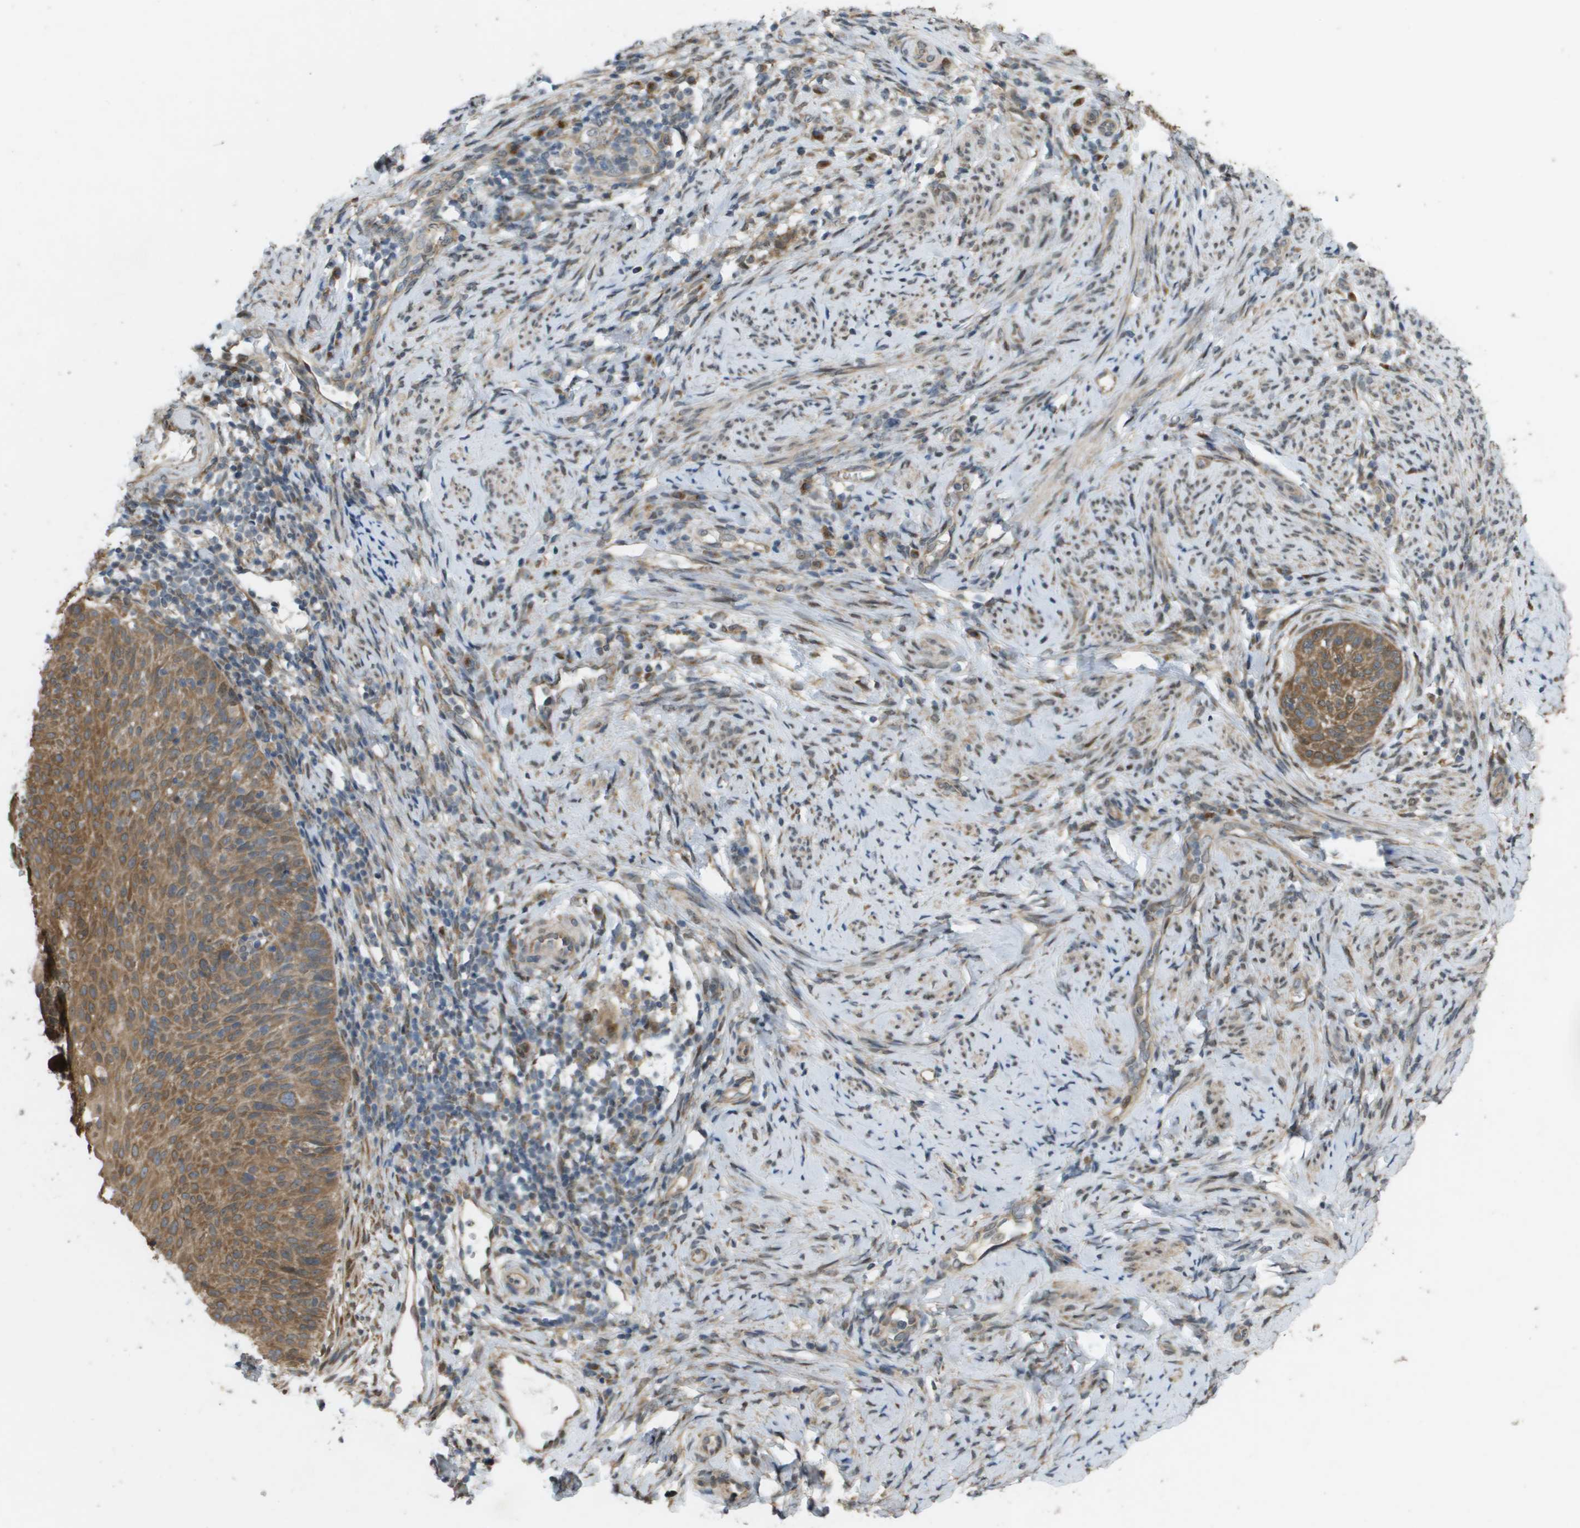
{"staining": {"intensity": "moderate", "quantity": ">75%", "location": "cytoplasmic/membranous"}, "tissue": "cervical cancer", "cell_type": "Tumor cells", "image_type": "cancer", "snomed": [{"axis": "morphology", "description": "Squamous cell carcinoma, NOS"}, {"axis": "topography", "description": "Cervix"}], "caption": "Cervical squamous cell carcinoma stained with a brown dye shows moderate cytoplasmic/membranous positive positivity in about >75% of tumor cells.", "gene": "IFNLR1", "patient": {"sex": "female", "age": 70}}